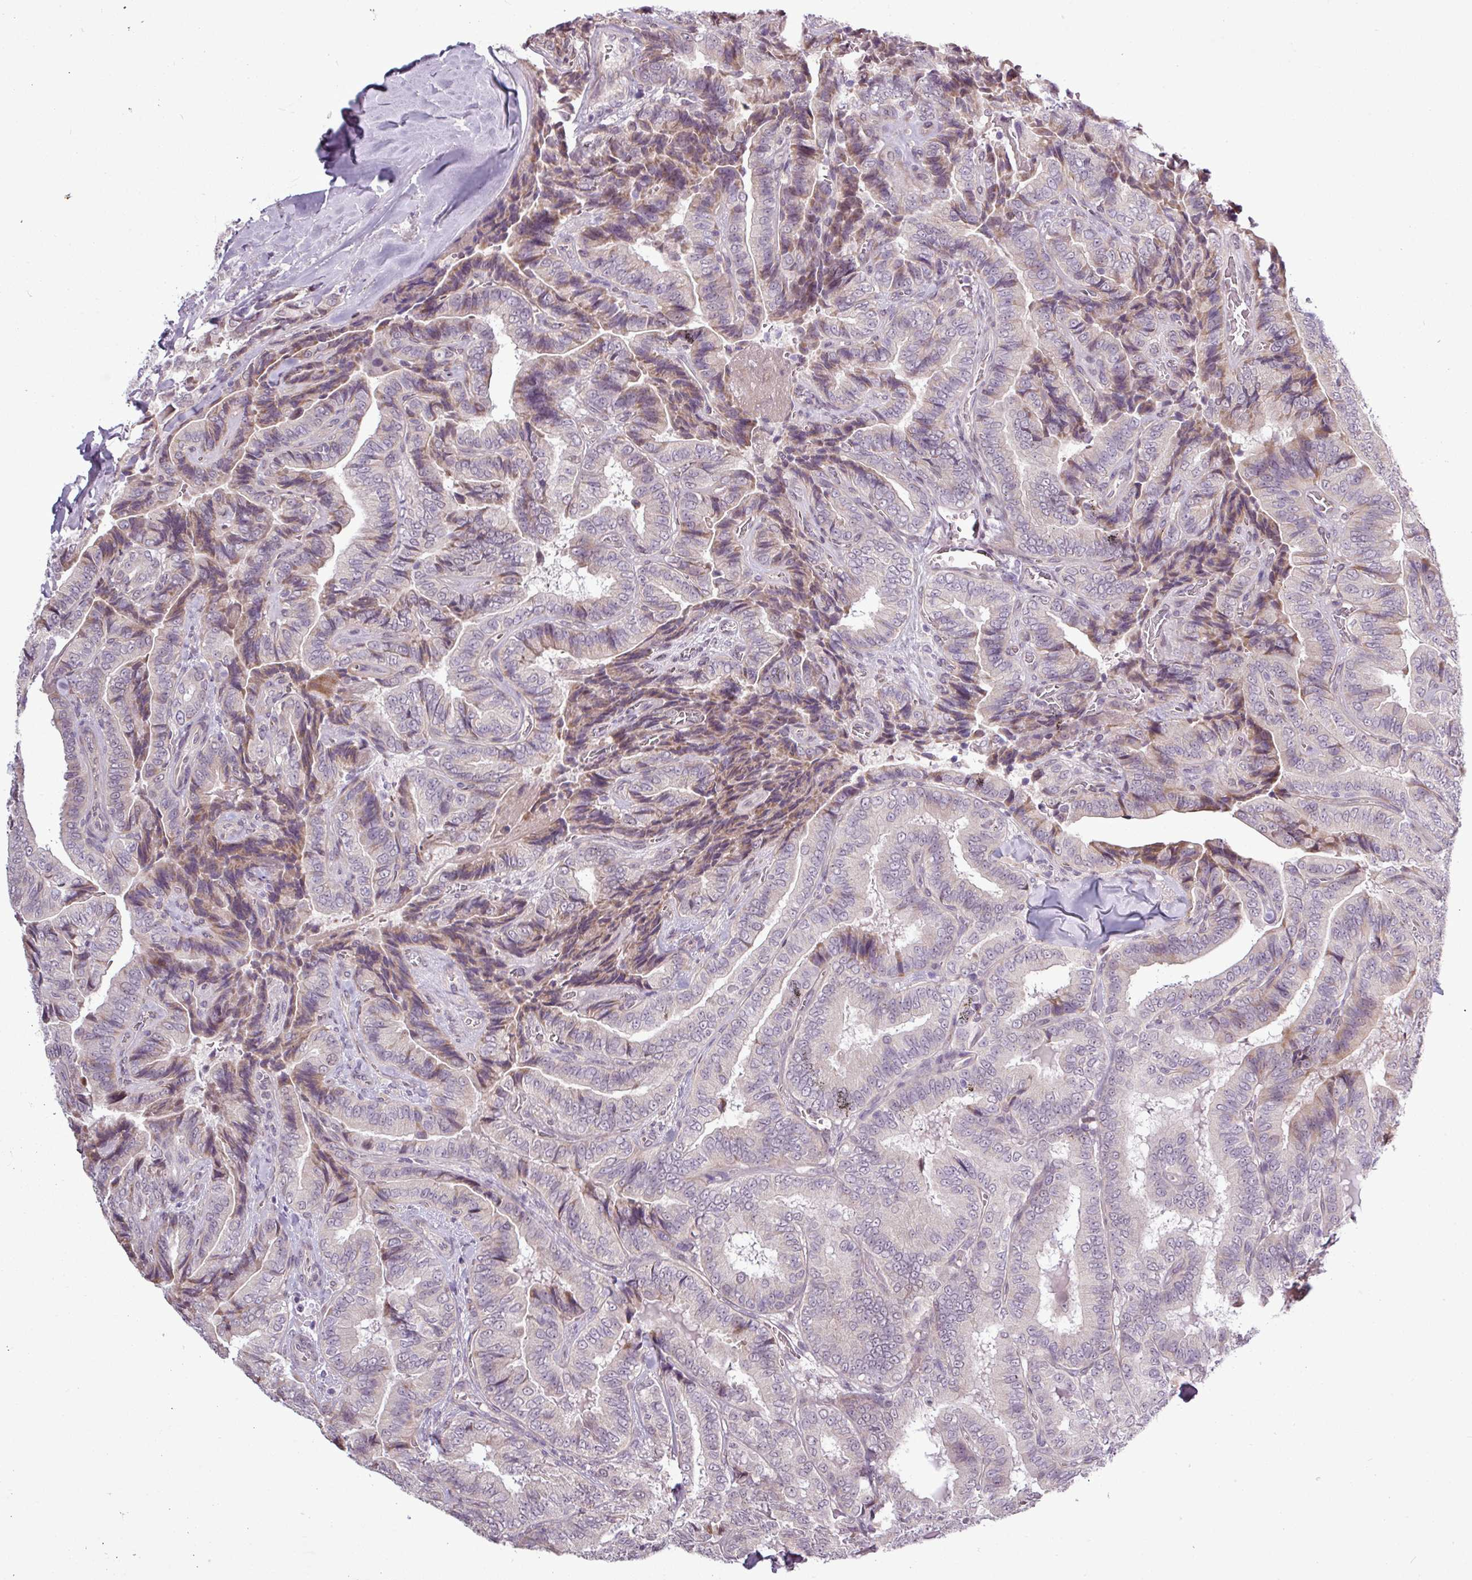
{"staining": {"intensity": "weak", "quantity": "<25%", "location": "cytoplasmic/membranous"}, "tissue": "thyroid cancer", "cell_type": "Tumor cells", "image_type": "cancer", "snomed": [{"axis": "morphology", "description": "Papillary adenocarcinoma, NOS"}, {"axis": "topography", "description": "Thyroid gland"}], "caption": "The image displays no staining of tumor cells in thyroid cancer (papillary adenocarcinoma).", "gene": "GPT2", "patient": {"sex": "male", "age": 61}}